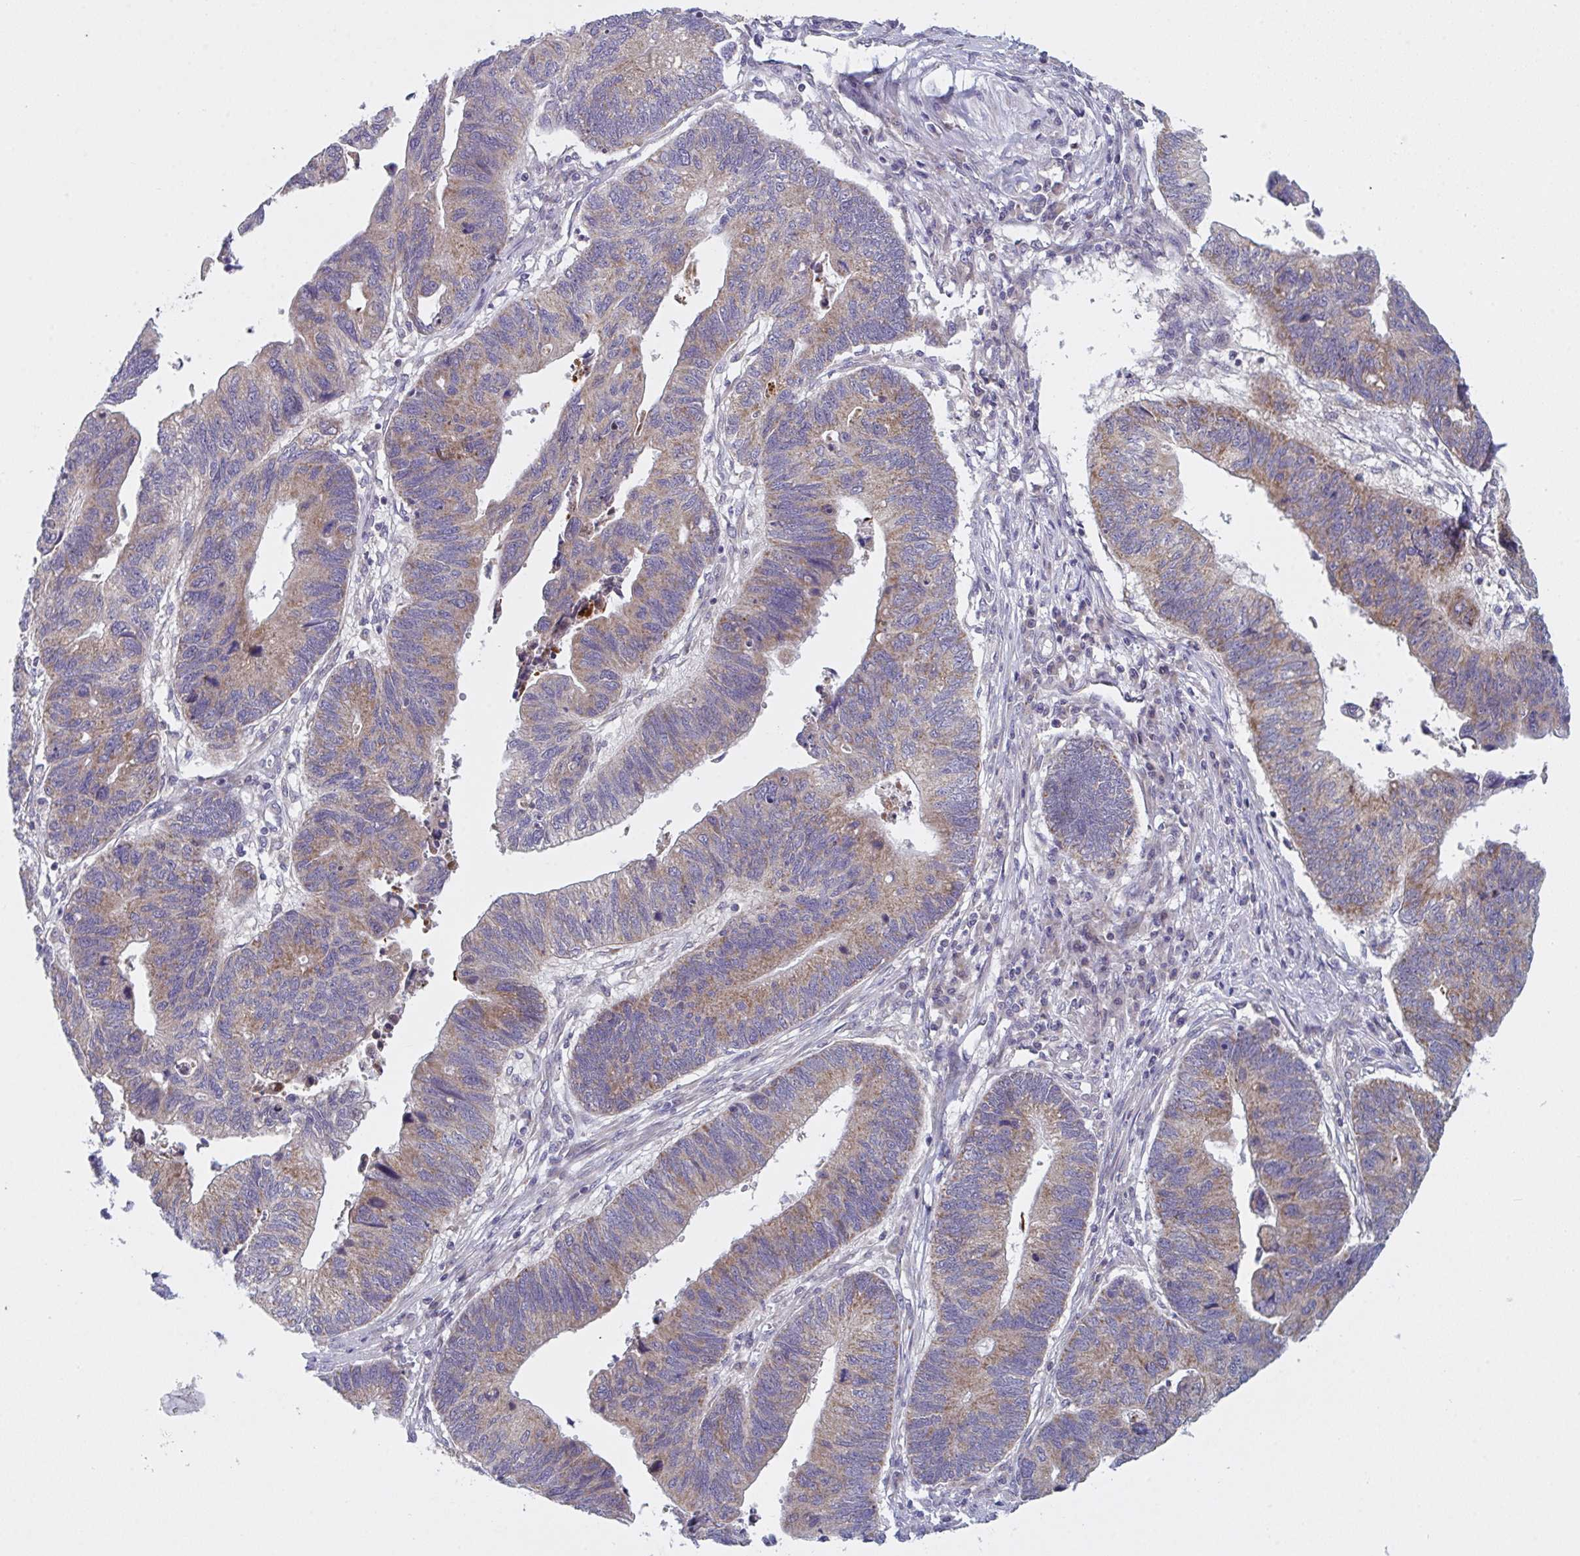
{"staining": {"intensity": "moderate", "quantity": ">75%", "location": "cytoplasmic/membranous"}, "tissue": "stomach cancer", "cell_type": "Tumor cells", "image_type": "cancer", "snomed": [{"axis": "morphology", "description": "Adenocarcinoma, NOS"}, {"axis": "topography", "description": "Stomach"}], "caption": "Brown immunohistochemical staining in stomach adenocarcinoma demonstrates moderate cytoplasmic/membranous staining in about >75% of tumor cells.", "gene": "MRPS2", "patient": {"sex": "male", "age": 59}}